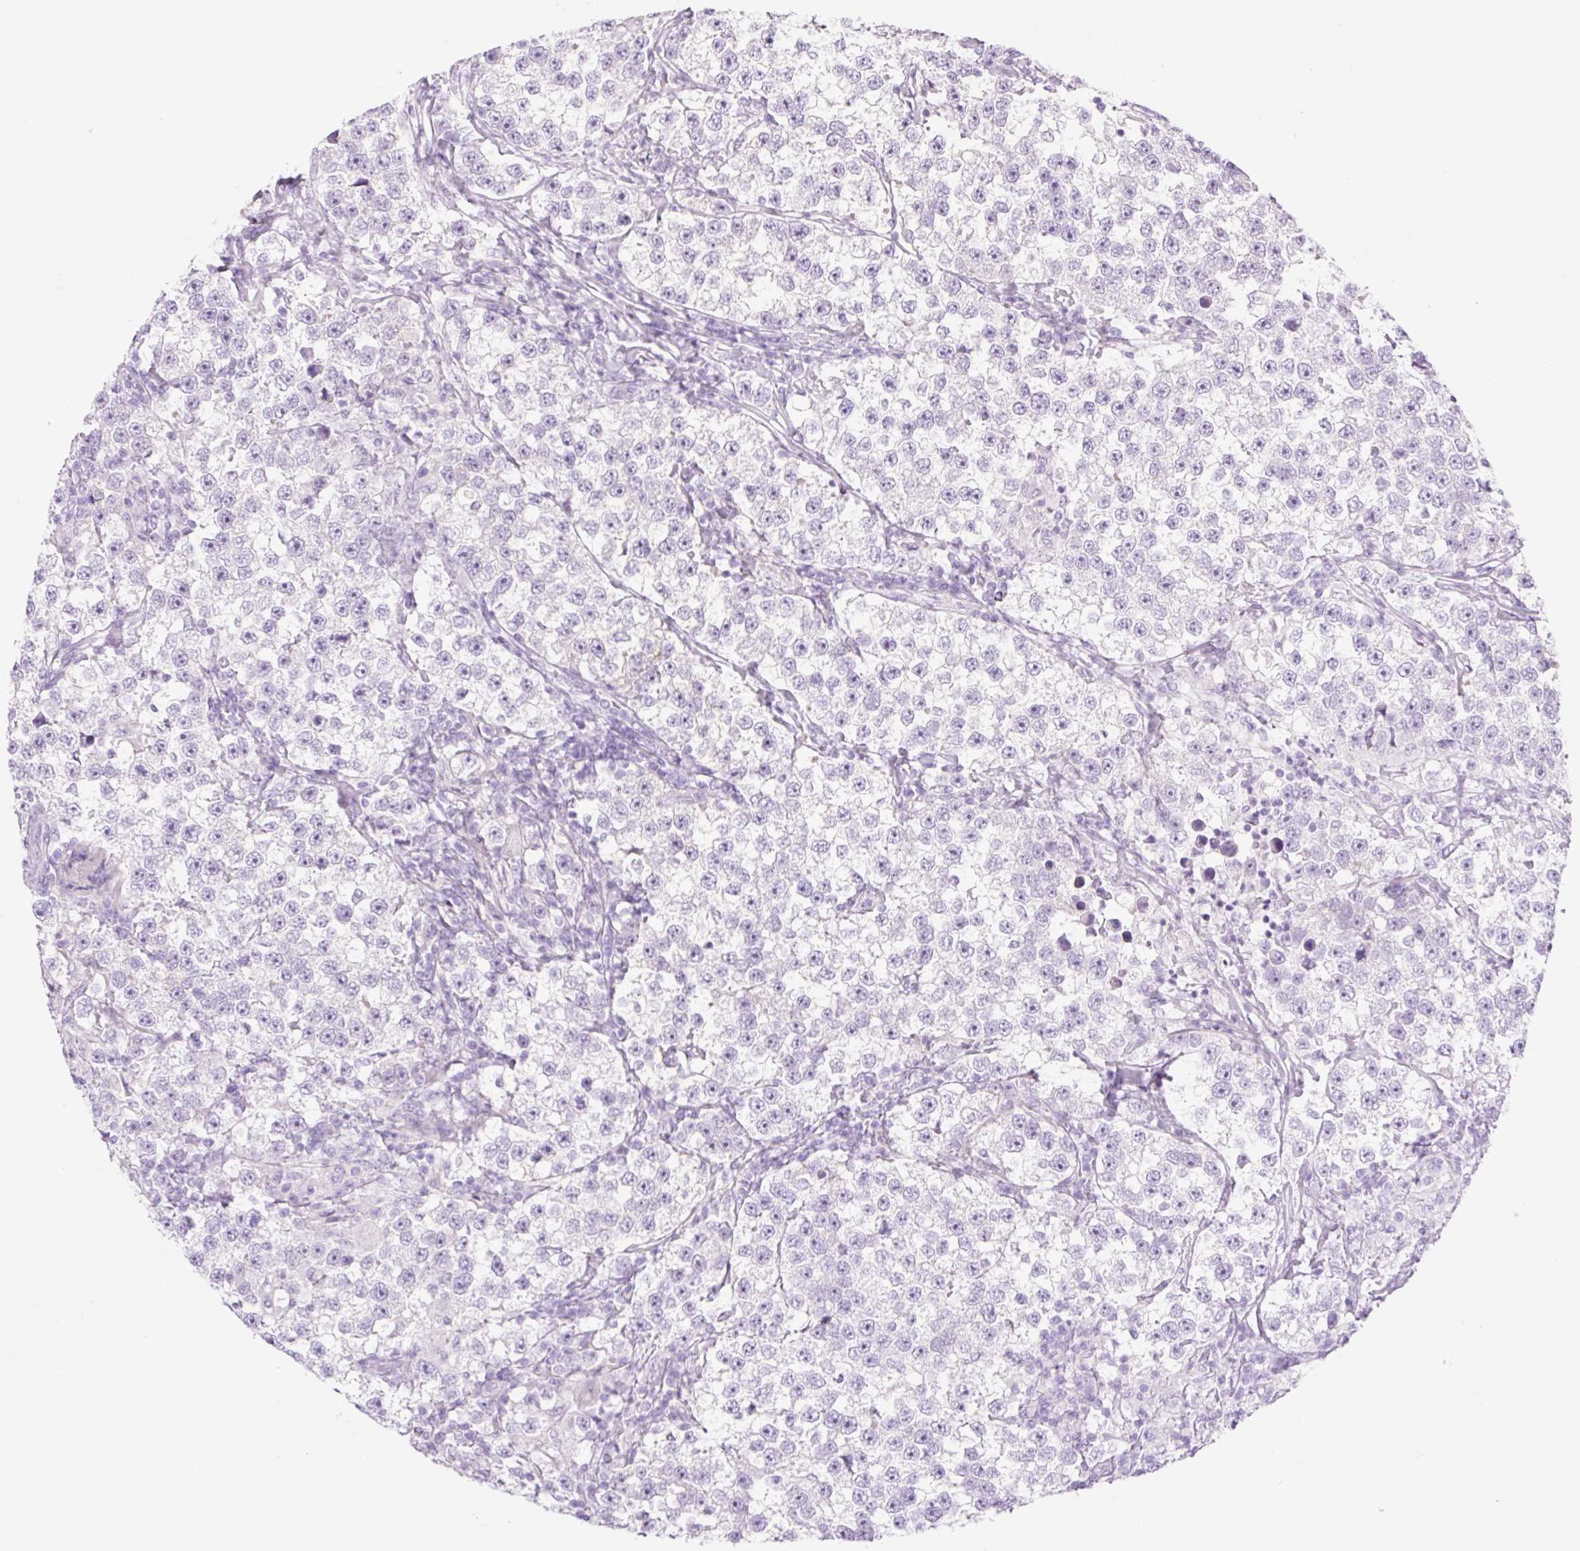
{"staining": {"intensity": "negative", "quantity": "none", "location": "none"}, "tissue": "testis cancer", "cell_type": "Tumor cells", "image_type": "cancer", "snomed": [{"axis": "morphology", "description": "Seminoma, NOS"}, {"axis": "topography", "description": "Testis"}], "caption": "A high-resolution photomicrograph shows IHC staining of testis cancer (seminoma), which exhibits no significant positivity in tumor cells.", "gene": "PALM3", "patient": {"sex": "male", "age": 46}}